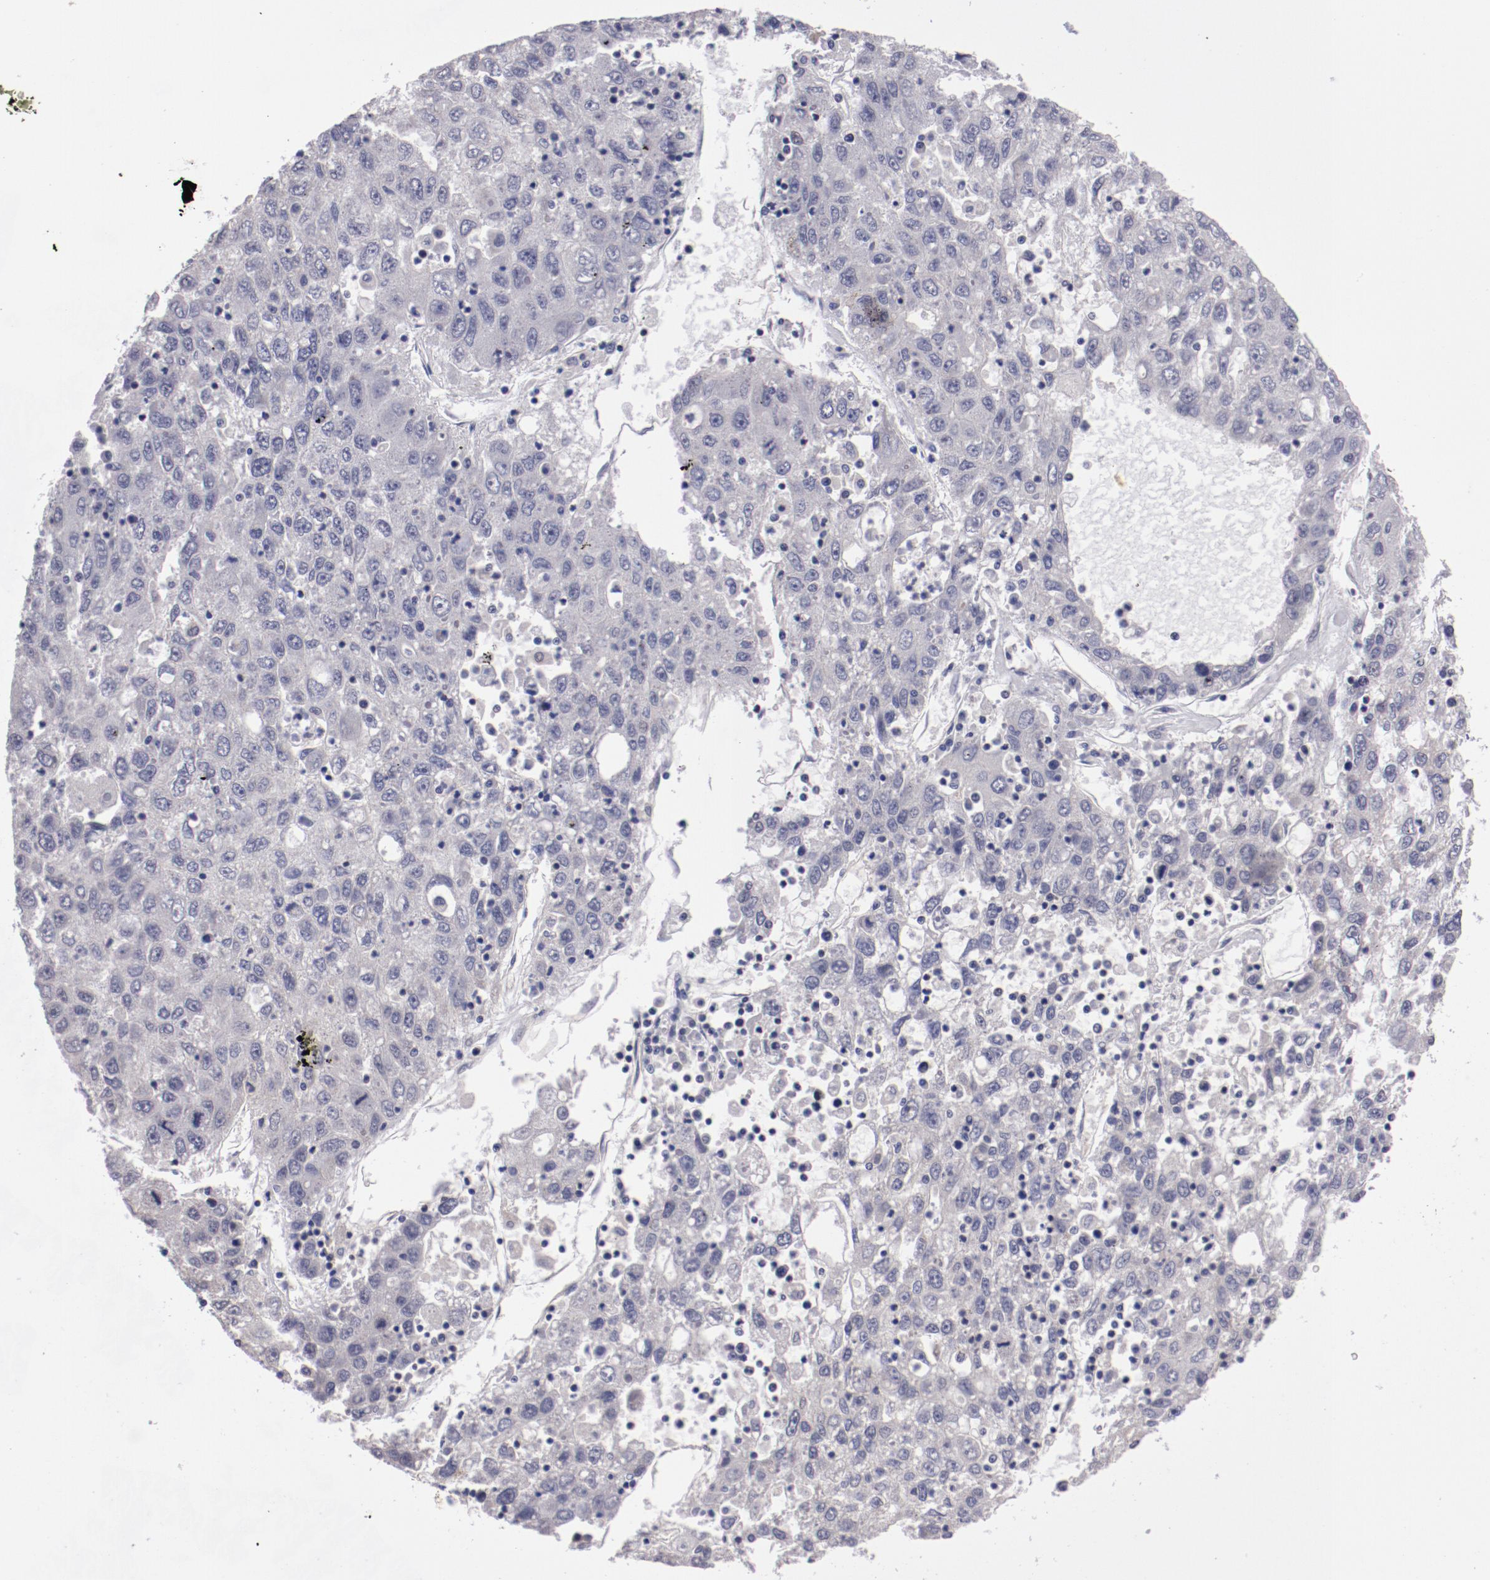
{"staining": {"intensity": "negative", "quantity": "none", "location": "none"}, "tissue": "liver cancer", "cell_type": "Tumor cells", "image_type": "cancer", "snomed": [{"axis": "morphology", "description": "Carcinoma, Hepatocellular, NOS"}, {"axis": "topography", "description": "Liver"}], "caption": "Tumor cells are negative for protein expression in human liver hepatocellular carcinoma. The staining is performed using DAB brown chromogen with nuclei counter-stained in using hematoxylin.", "gene": "NRXN3", "patient": {"sex": "male", "age": 49}}